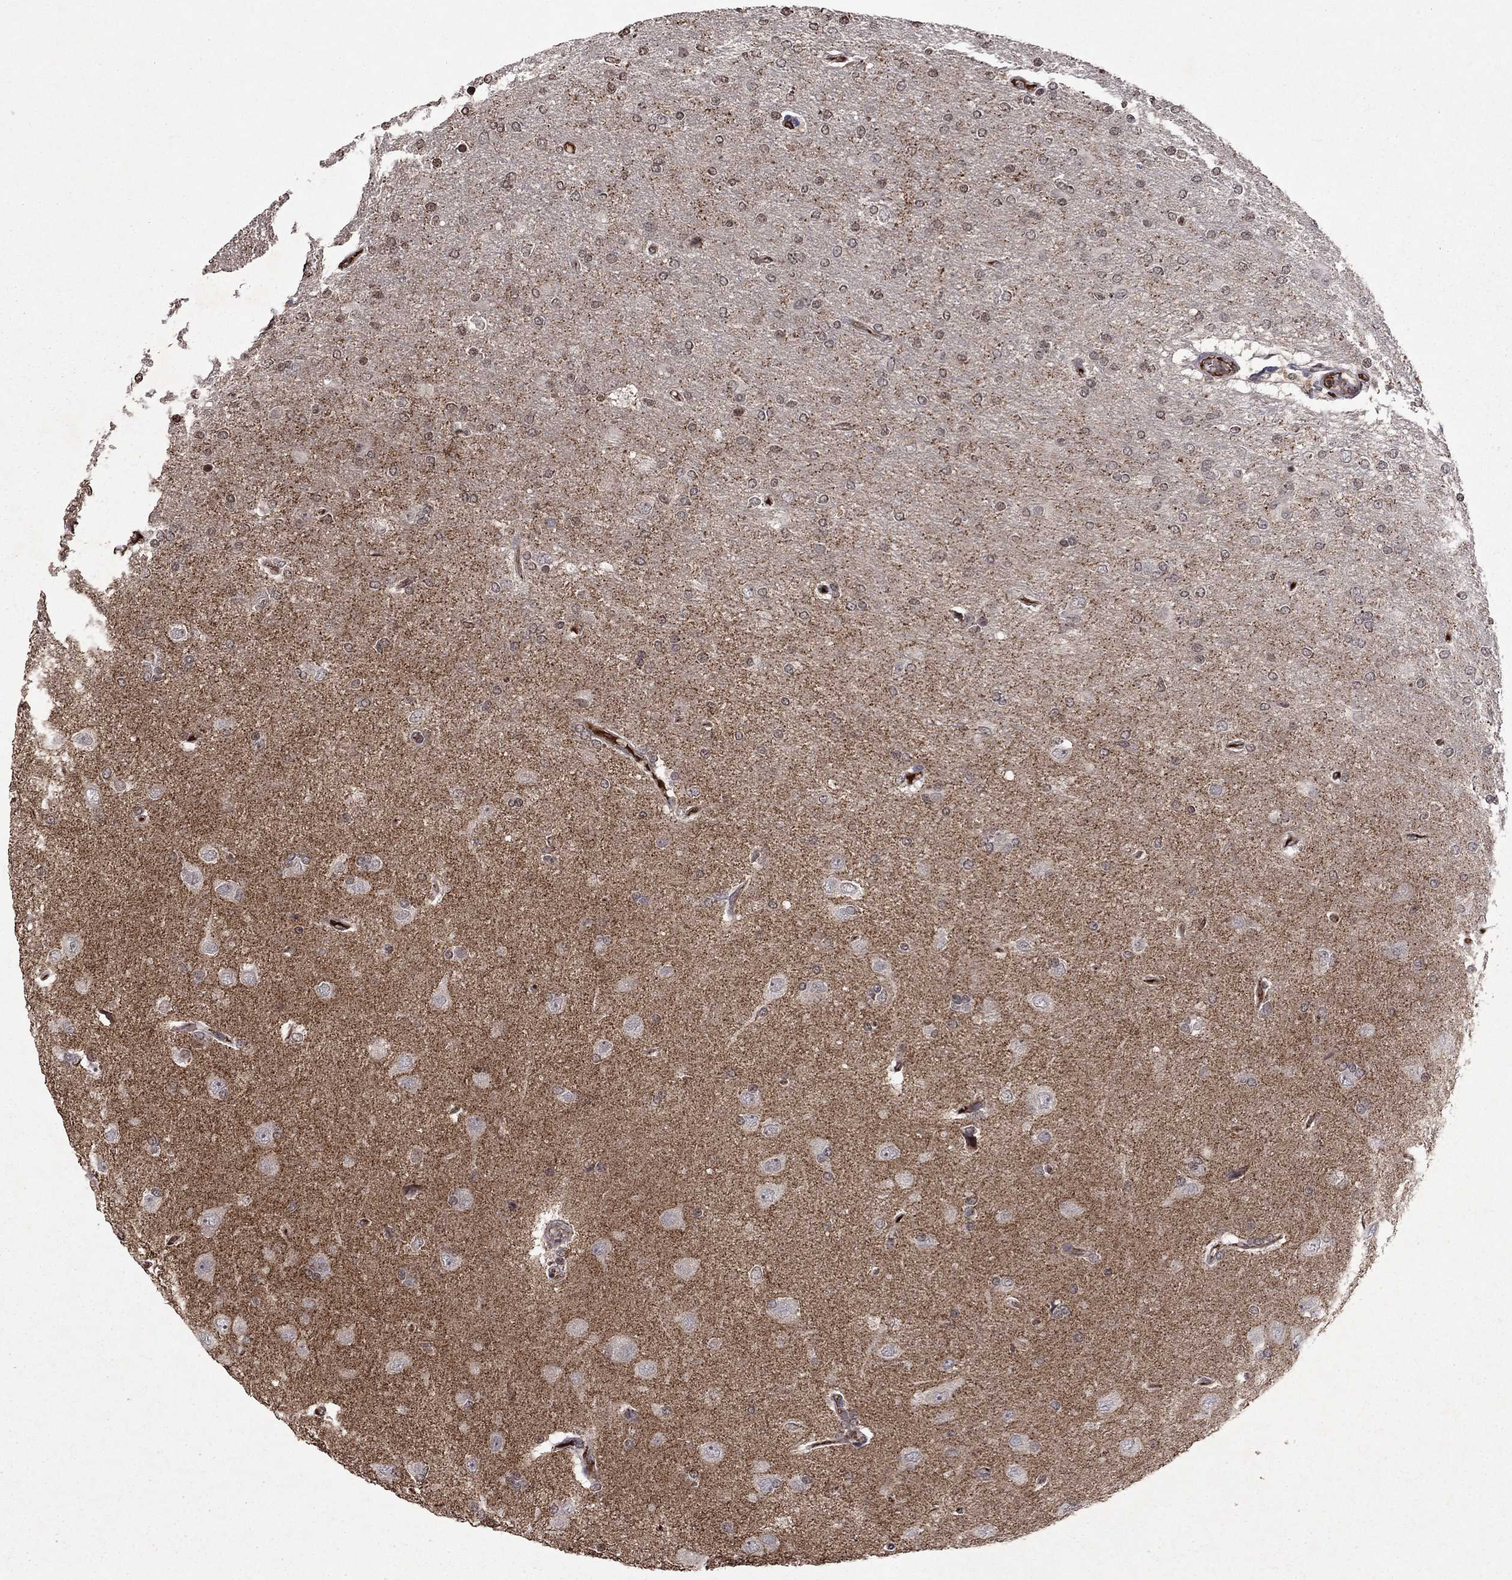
{"staining": {"intensity": "negative", "quantity": "none", "location": "none"}, "tissue": "glioma", "cell_type": "Tumor cells", "image_type": "cancer", "snomed": [{"axis": "morphology", "description": "Glioma, malignant, High grade"}, {"axis": "topography", "description": "Cerebral cortex"}], "caption": "Tumor cells show no significant protein staining in glioma.", "gene": "NLGN1", "patient": {"sex": "male", "age": 70}}